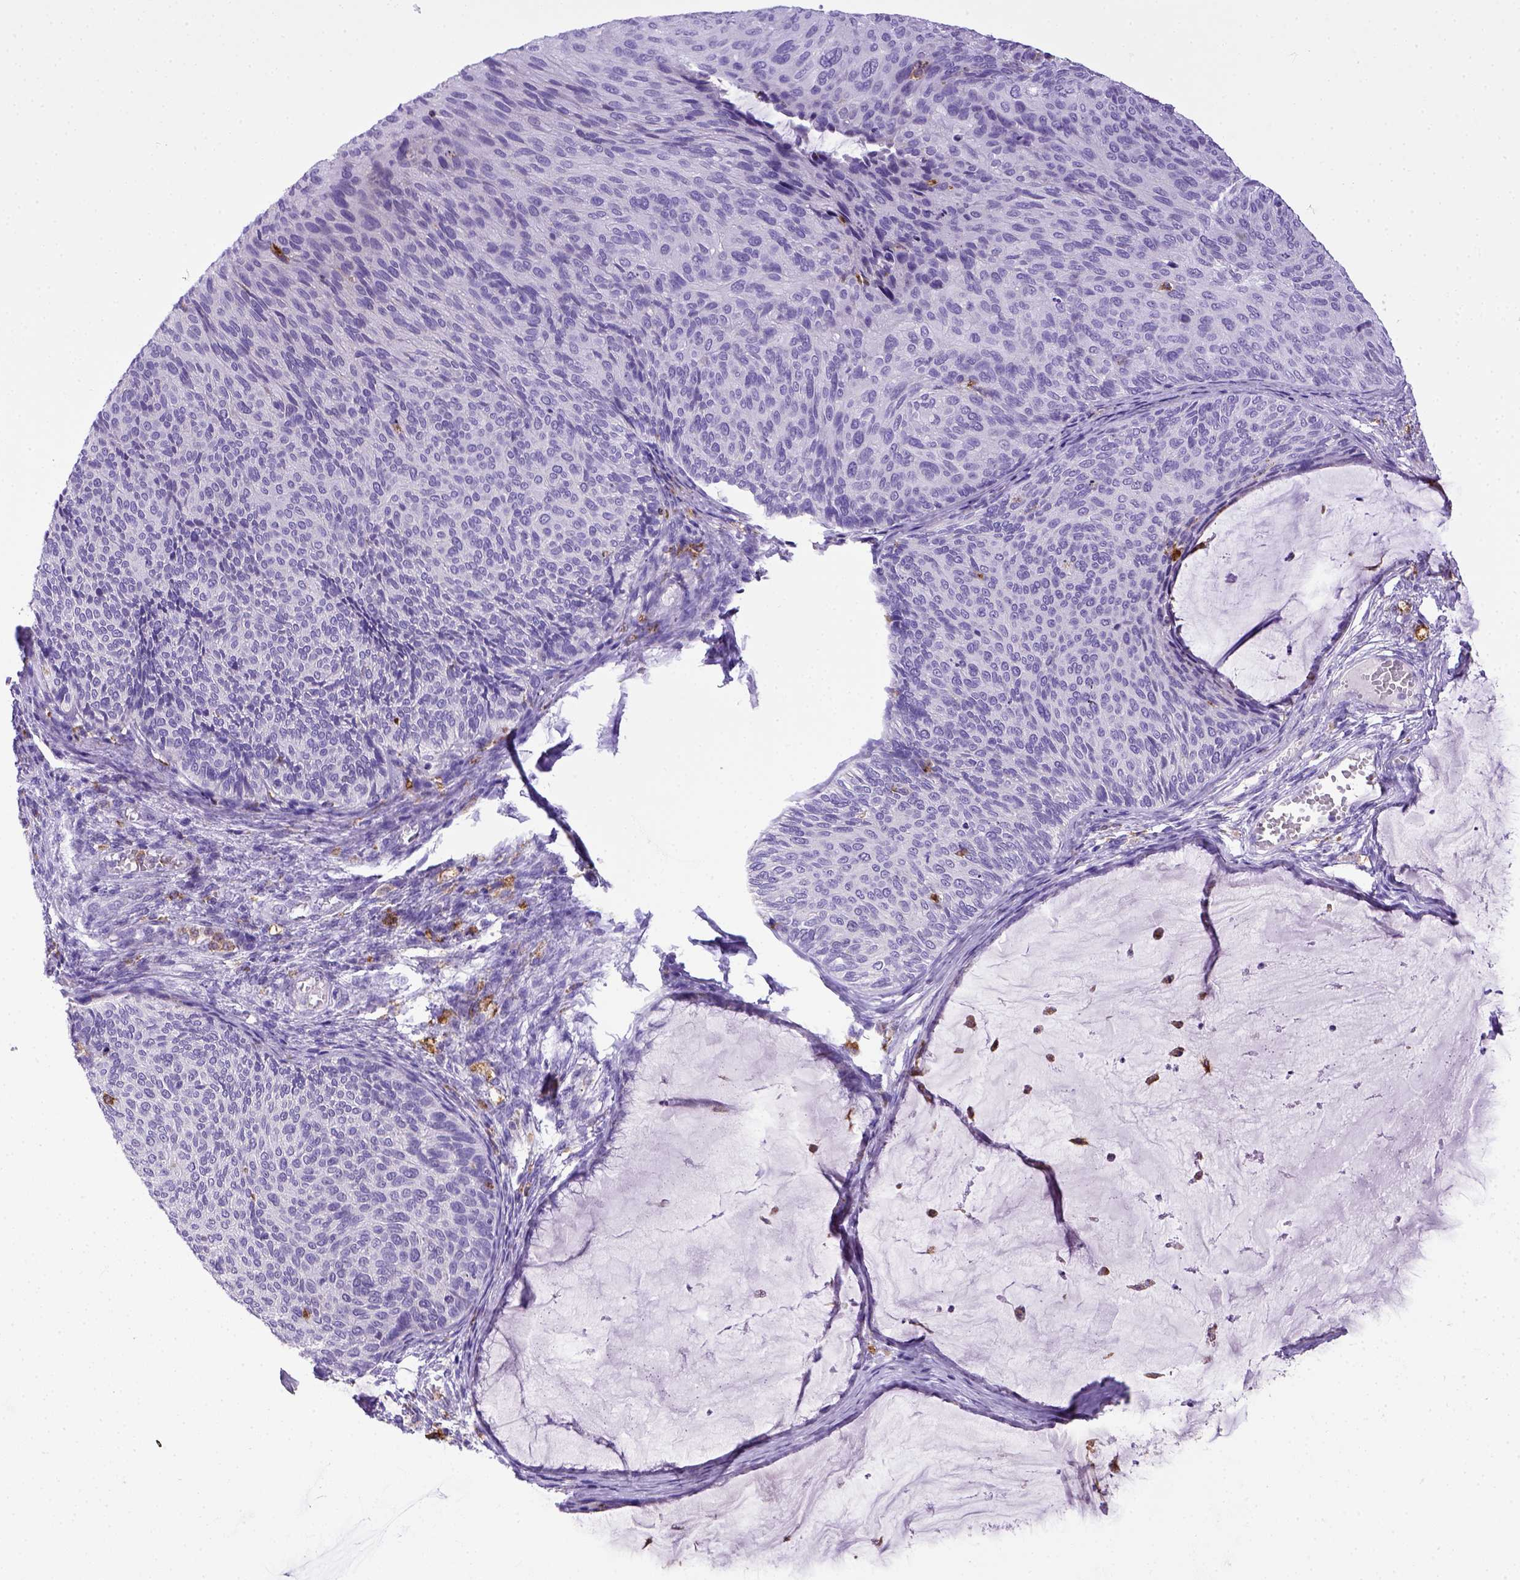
{"staining": {"intensity": "negative", "quantity": "none", "location": "none"}, "tissue": "cervical cancer", "cell_type": "Tumor cells", "image_type": "cancer", "snomed": [{"axis": "morphology", "description": "Squamous cell carcinoma, NOS"}, {"axis": "topography", "description": "Cervix"}], "caption": "Histopathology image shows no significant protein staining in tumor cells of cervical cancer.", "gene": "CD68", "patient": {"sex": "female", "age": 36}}